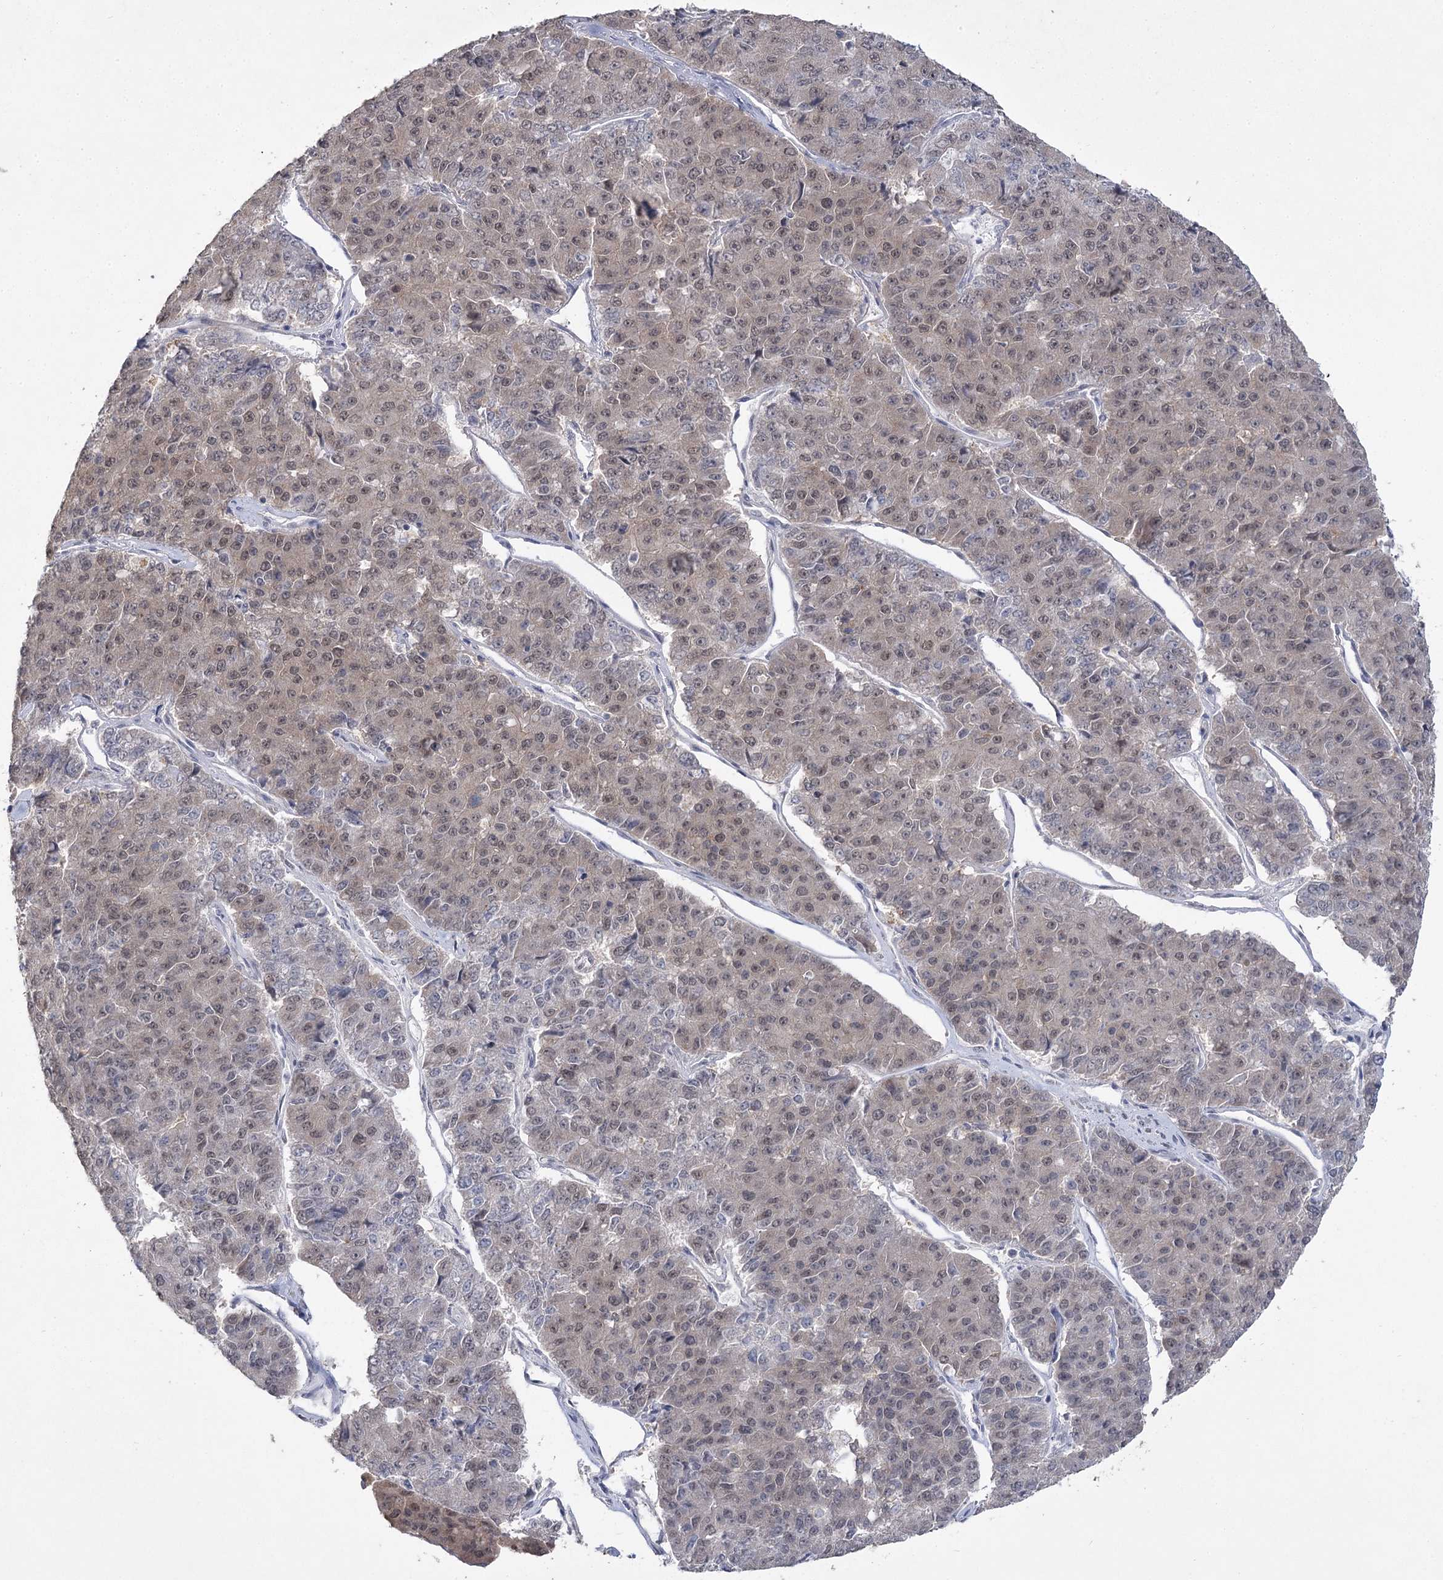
{"staining": {"intensity": "weak", "quantity": ">75%", "location": "cytoplasmic/membranous,nuclear"}, "tissue": "pancreatic cancer", "cell_type": "Tumor cells", "image_type": "cancer", "snomed": [{"axis": "morphology", "description": "Adenocarcinoma, NOS"}, {"axis": "topography", "description": "Pancreas"}], "caption": "This histopathology image exhibits immunohistochemistry staining of pancreatic cancer, with low weak cytoplasmic/membranous and nuclear expression in about >75% of tumor cells.", "gene": "PHYHIPL", "patient": {"sex": "male", "age": 50}}